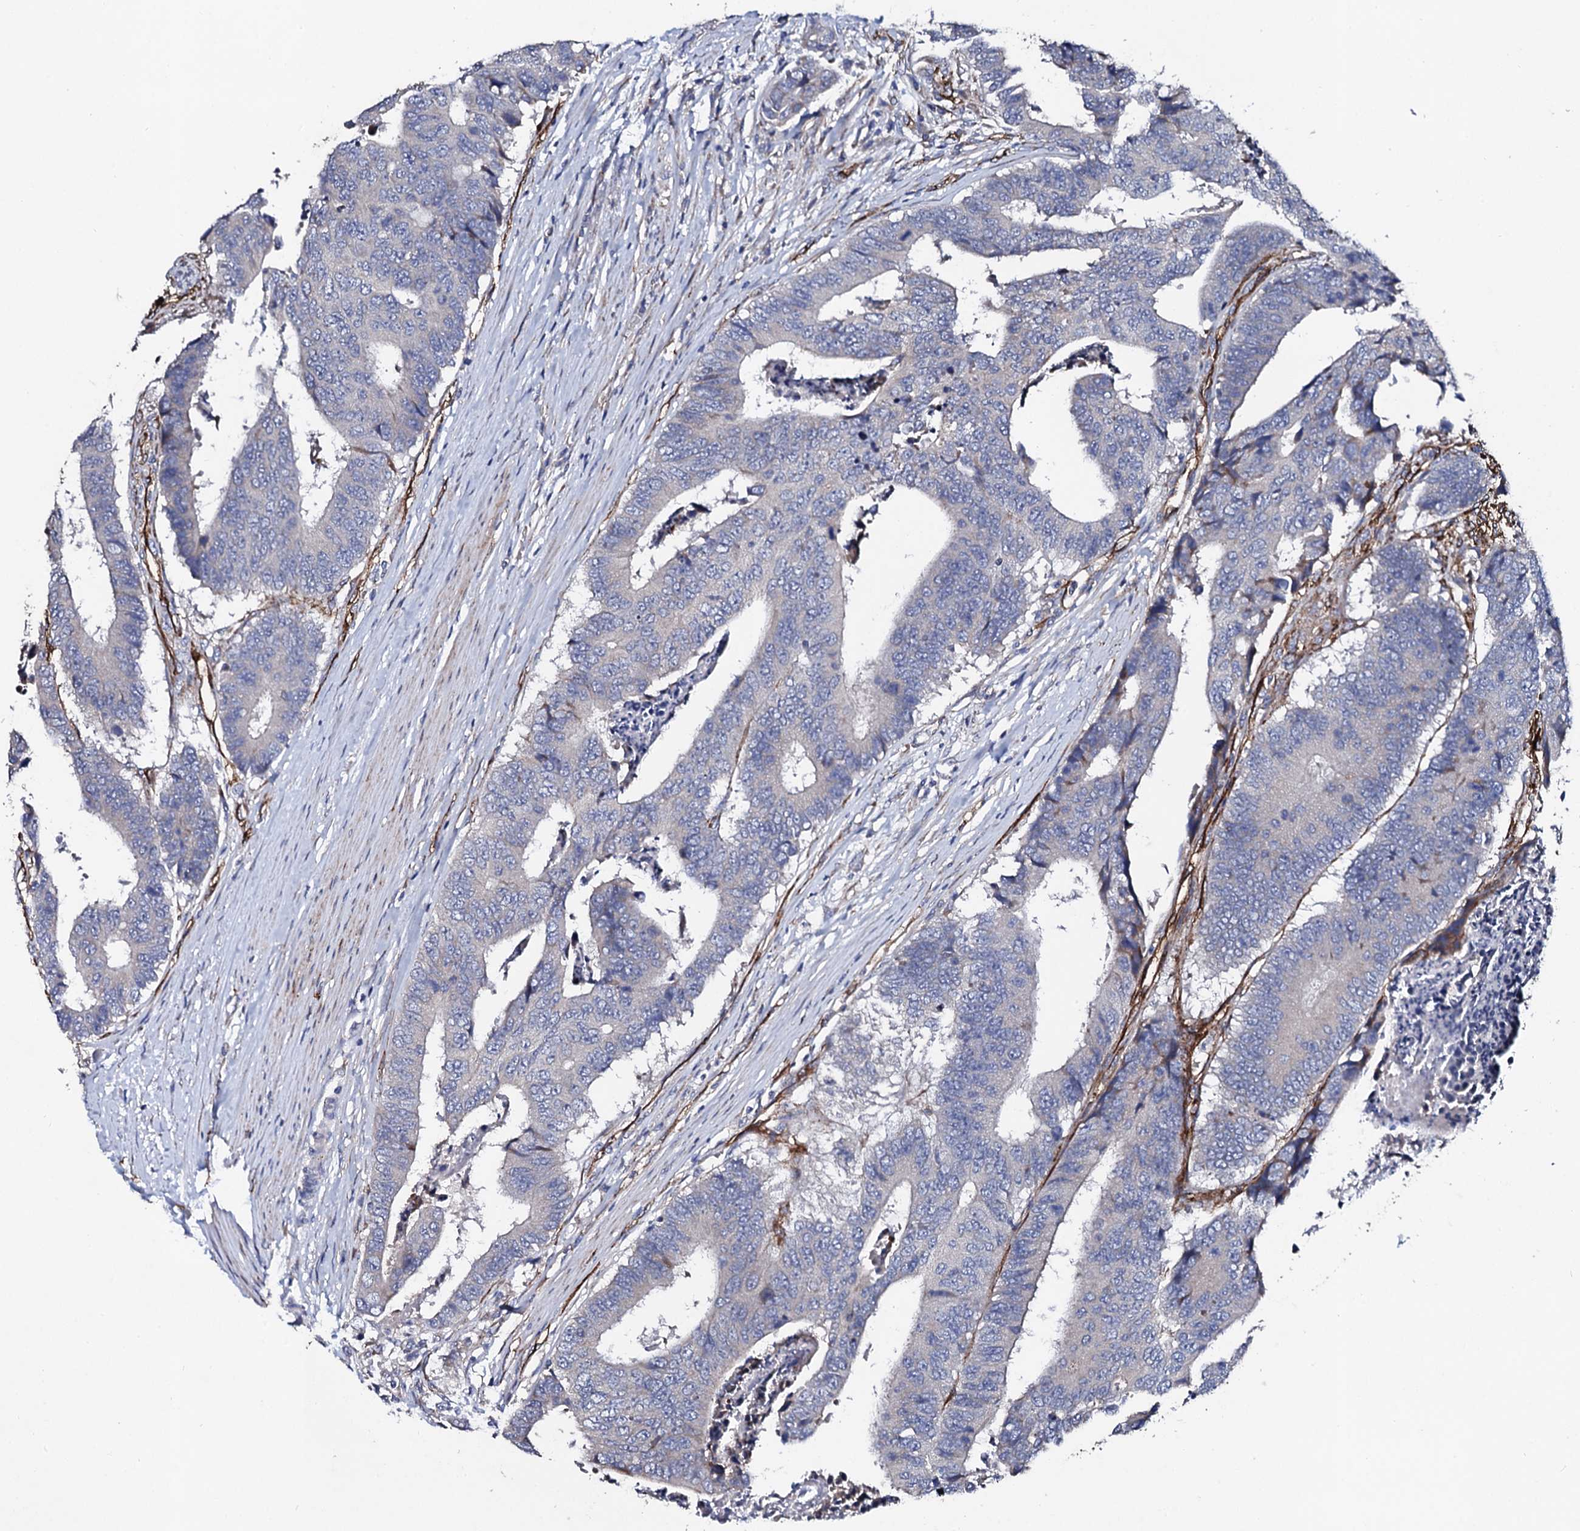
{"staining": {"intensity": "negative", "quantity": "none", "location": "none"}, "tissue": "colorectal cancer", "cell_type": "Tumor cells", "image_type": "cancer", "snomed": [{"axis": "morphology", "description": "Adenocarcinoma, NOS"}, {"axis": "topography", "description": "Rectum"}], "caption": "The micrograph displays no staining of tumor cells in adenocarcinoma (colorectal). Brightfield microscopy of IHC stained with DAB (brown) and hematoxylin (blue), captured at high magnification.", "gene": "DBX1", "patient": {"sex": "male", "age": 84}}